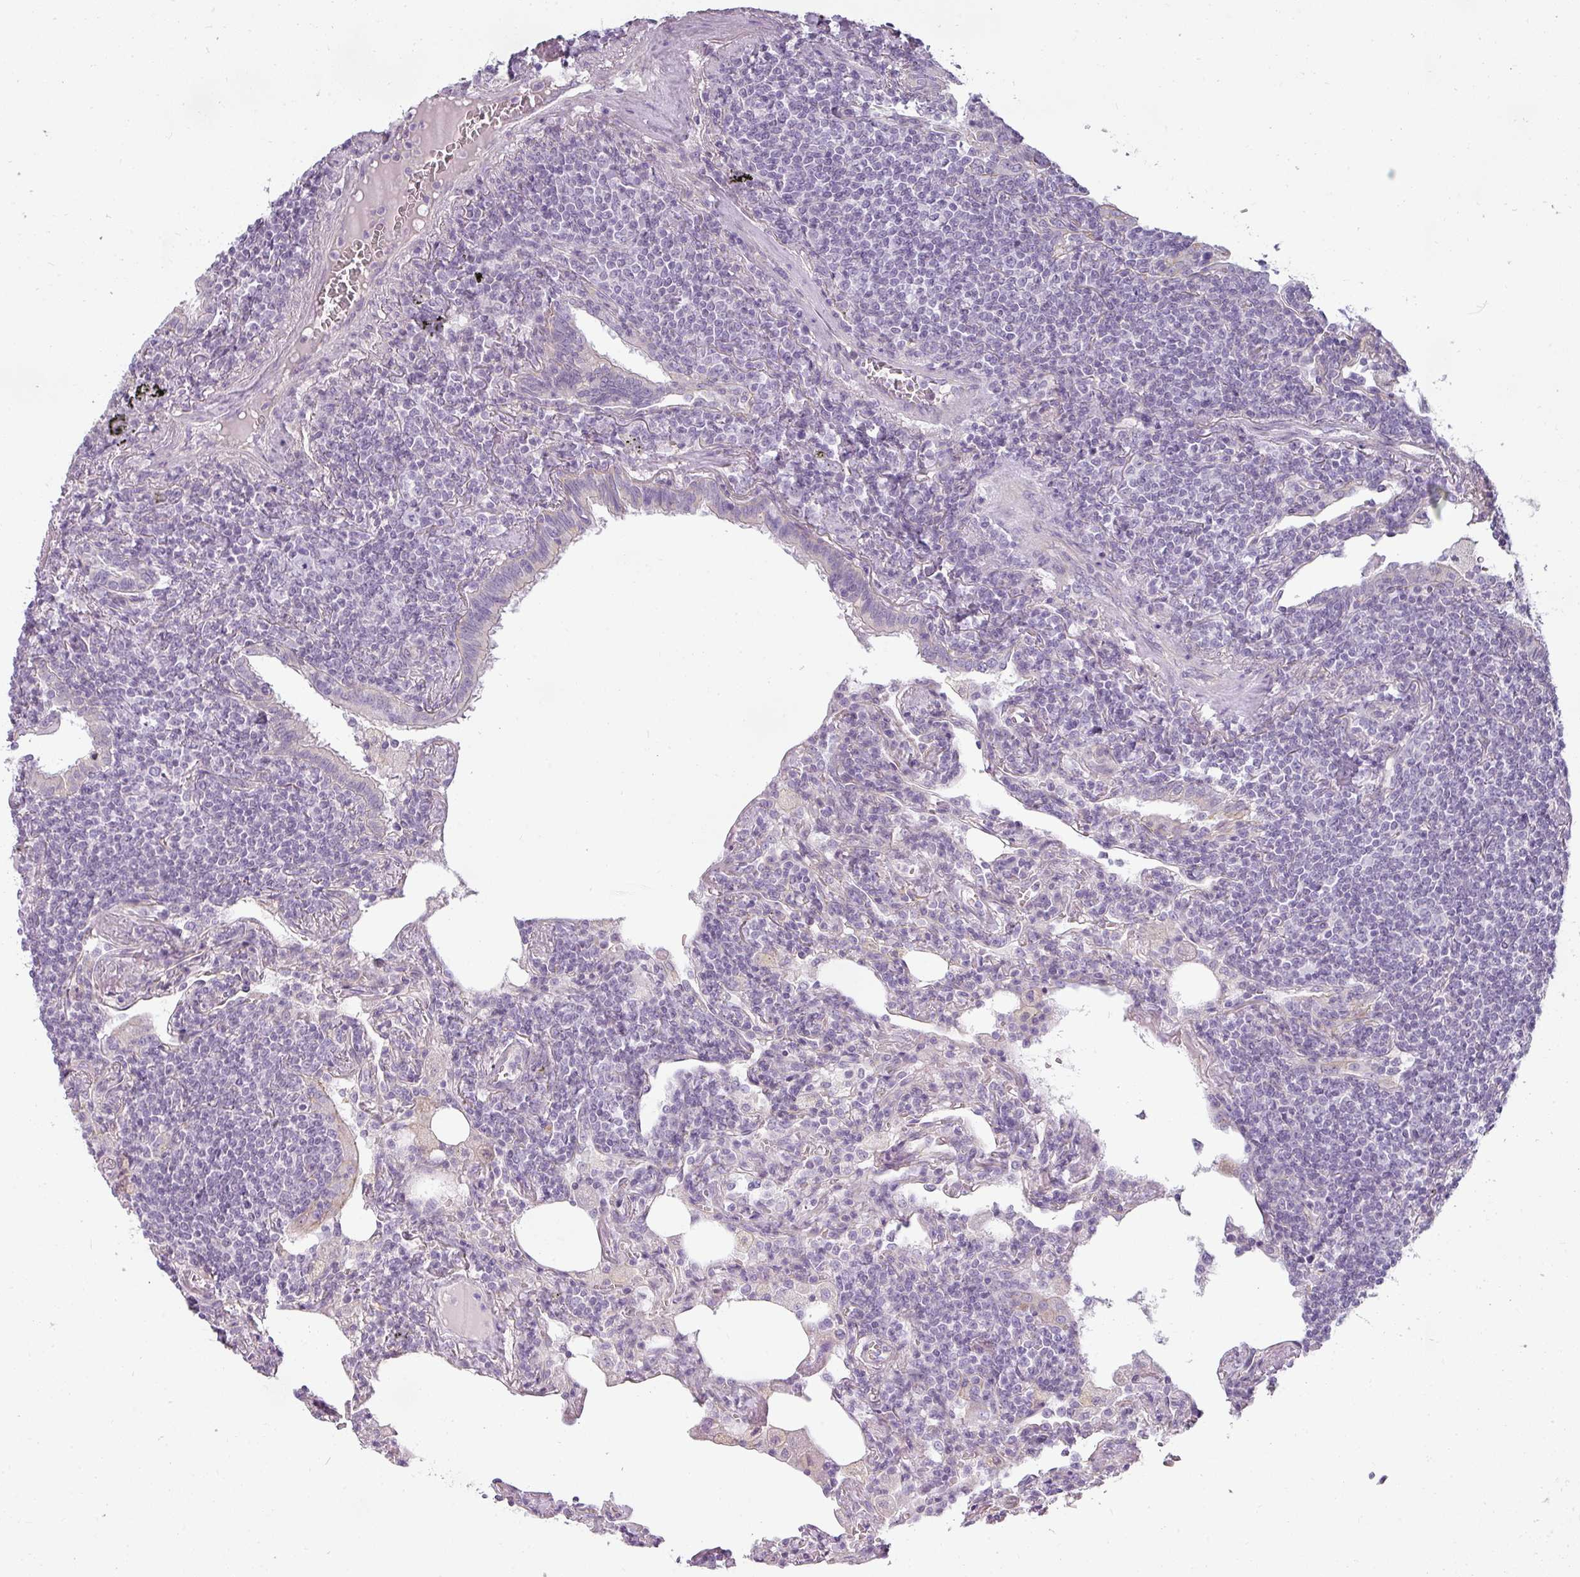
{"staining": {"intensity": "negative", "quantity": "none", "location": "none"}, "tissue": "lymphoma", "cell_type": "Tumor cells", "image_type": "cancer", "snomed": [{"axis": "morphology", "description": "Malignant lymphoma, non-Hodgkin's type, Low grade"}, {"axis": "topography", "description": "Lung"}], "caption": "An immunohistochemistry photomicrograph of malignant lymphoma, non-Hodgkin's type (low-grade) is shown. There is no staining in tumor cells of malignant lymphoma, non-Hodgkin's type (low-grade).", "gene": "ASB1", "patient": {"sex": "female", "age": 71}}